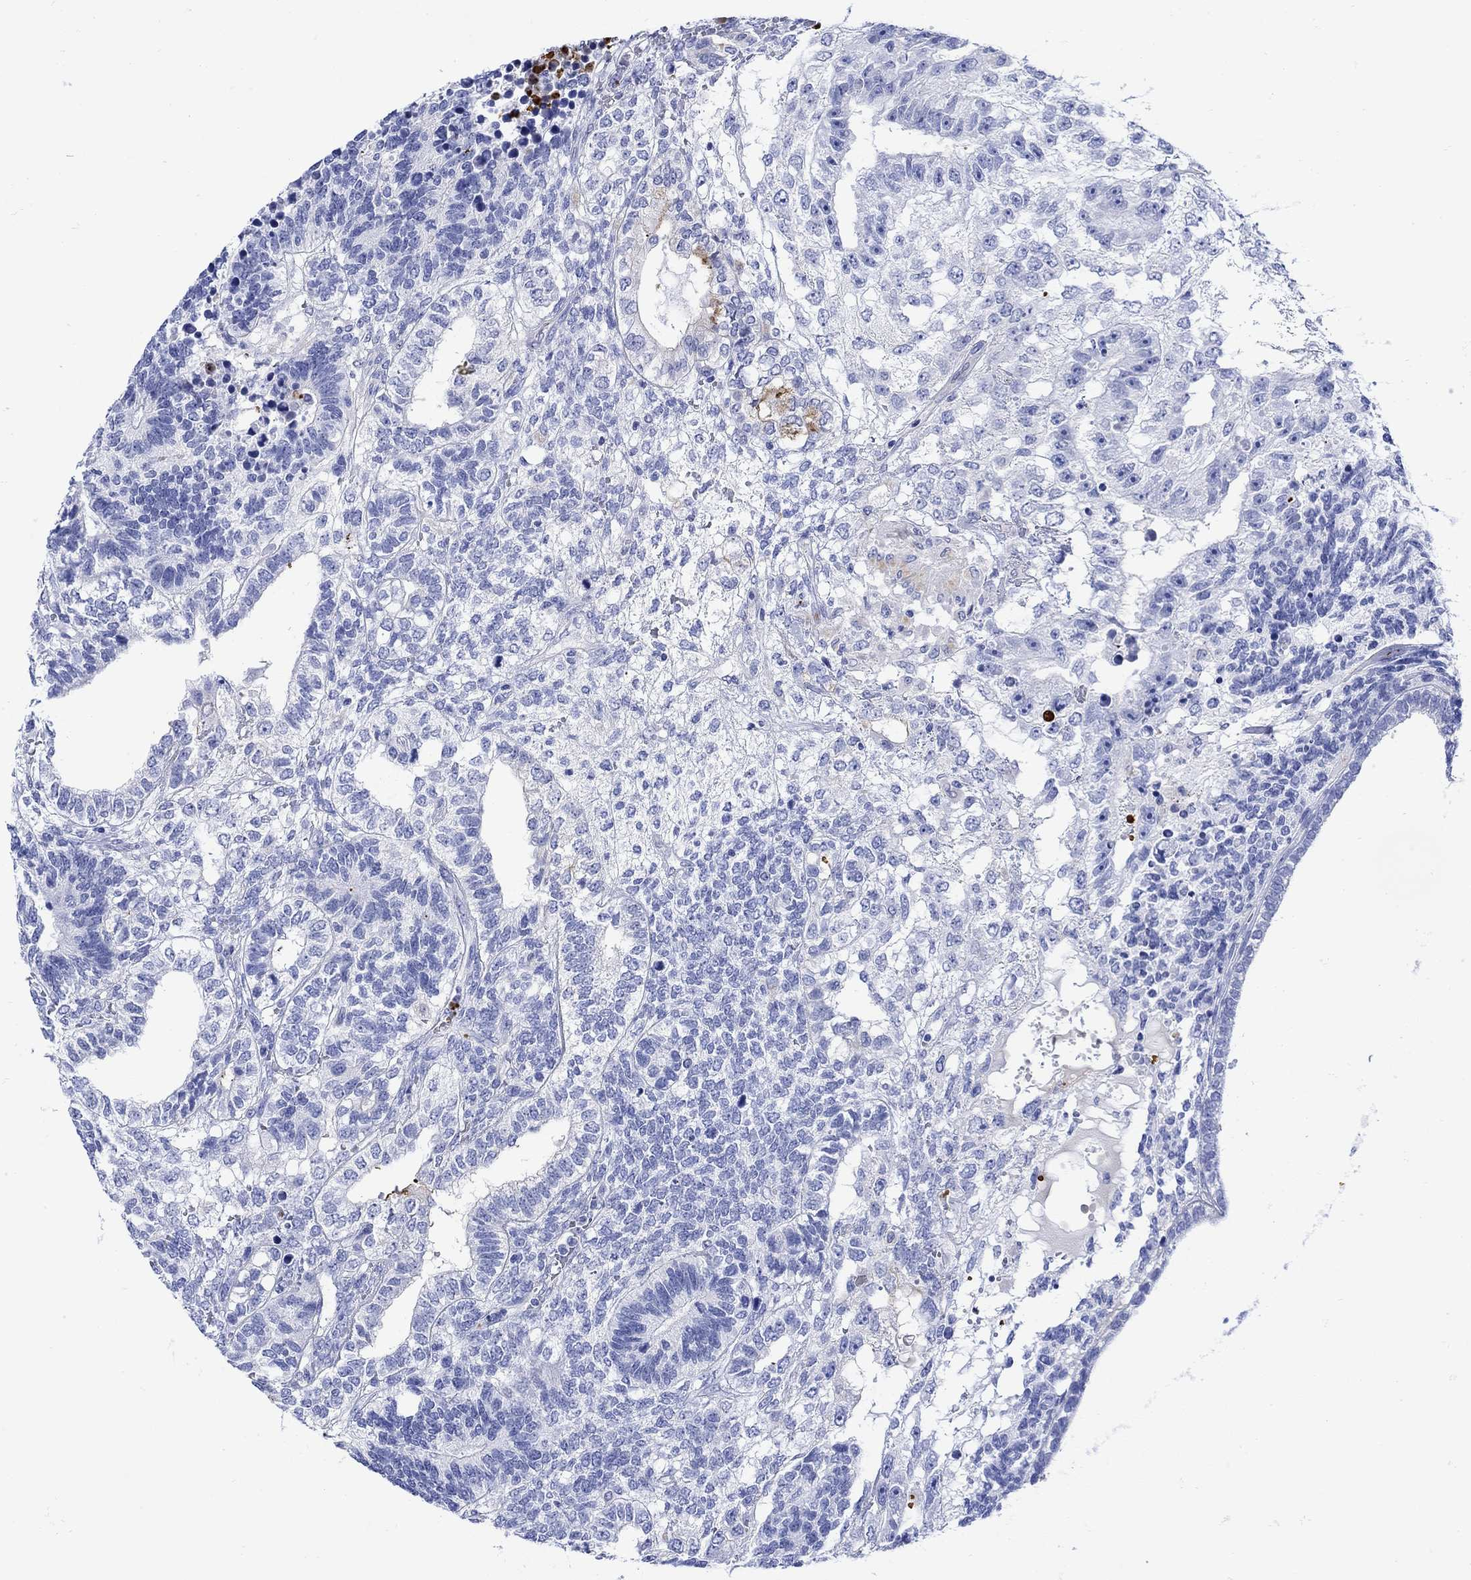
{"staining": {"intensity": "moderate", "quantity": "<25%", "location": "cytoplasmic/membranous"}, "tissue": "testis cancer", "cell_type": "Tumor cells", "image_type": "cancer", "snomed": [{"axis": "morphology", "description": "Seminoma, NOS"}, {"axis": "morphology", "description": "Carcinoma, Embryonal, NOS"}, {"axis": "topography", "description": "Testis"}], "caption": "A brown stain labels moderate cytoplasmic/membranous staining of a protein in testis cancer (seminoma) tumor cells.", "gene": "ANKMY1", "patient": {"sex": "male", "age": 41}}